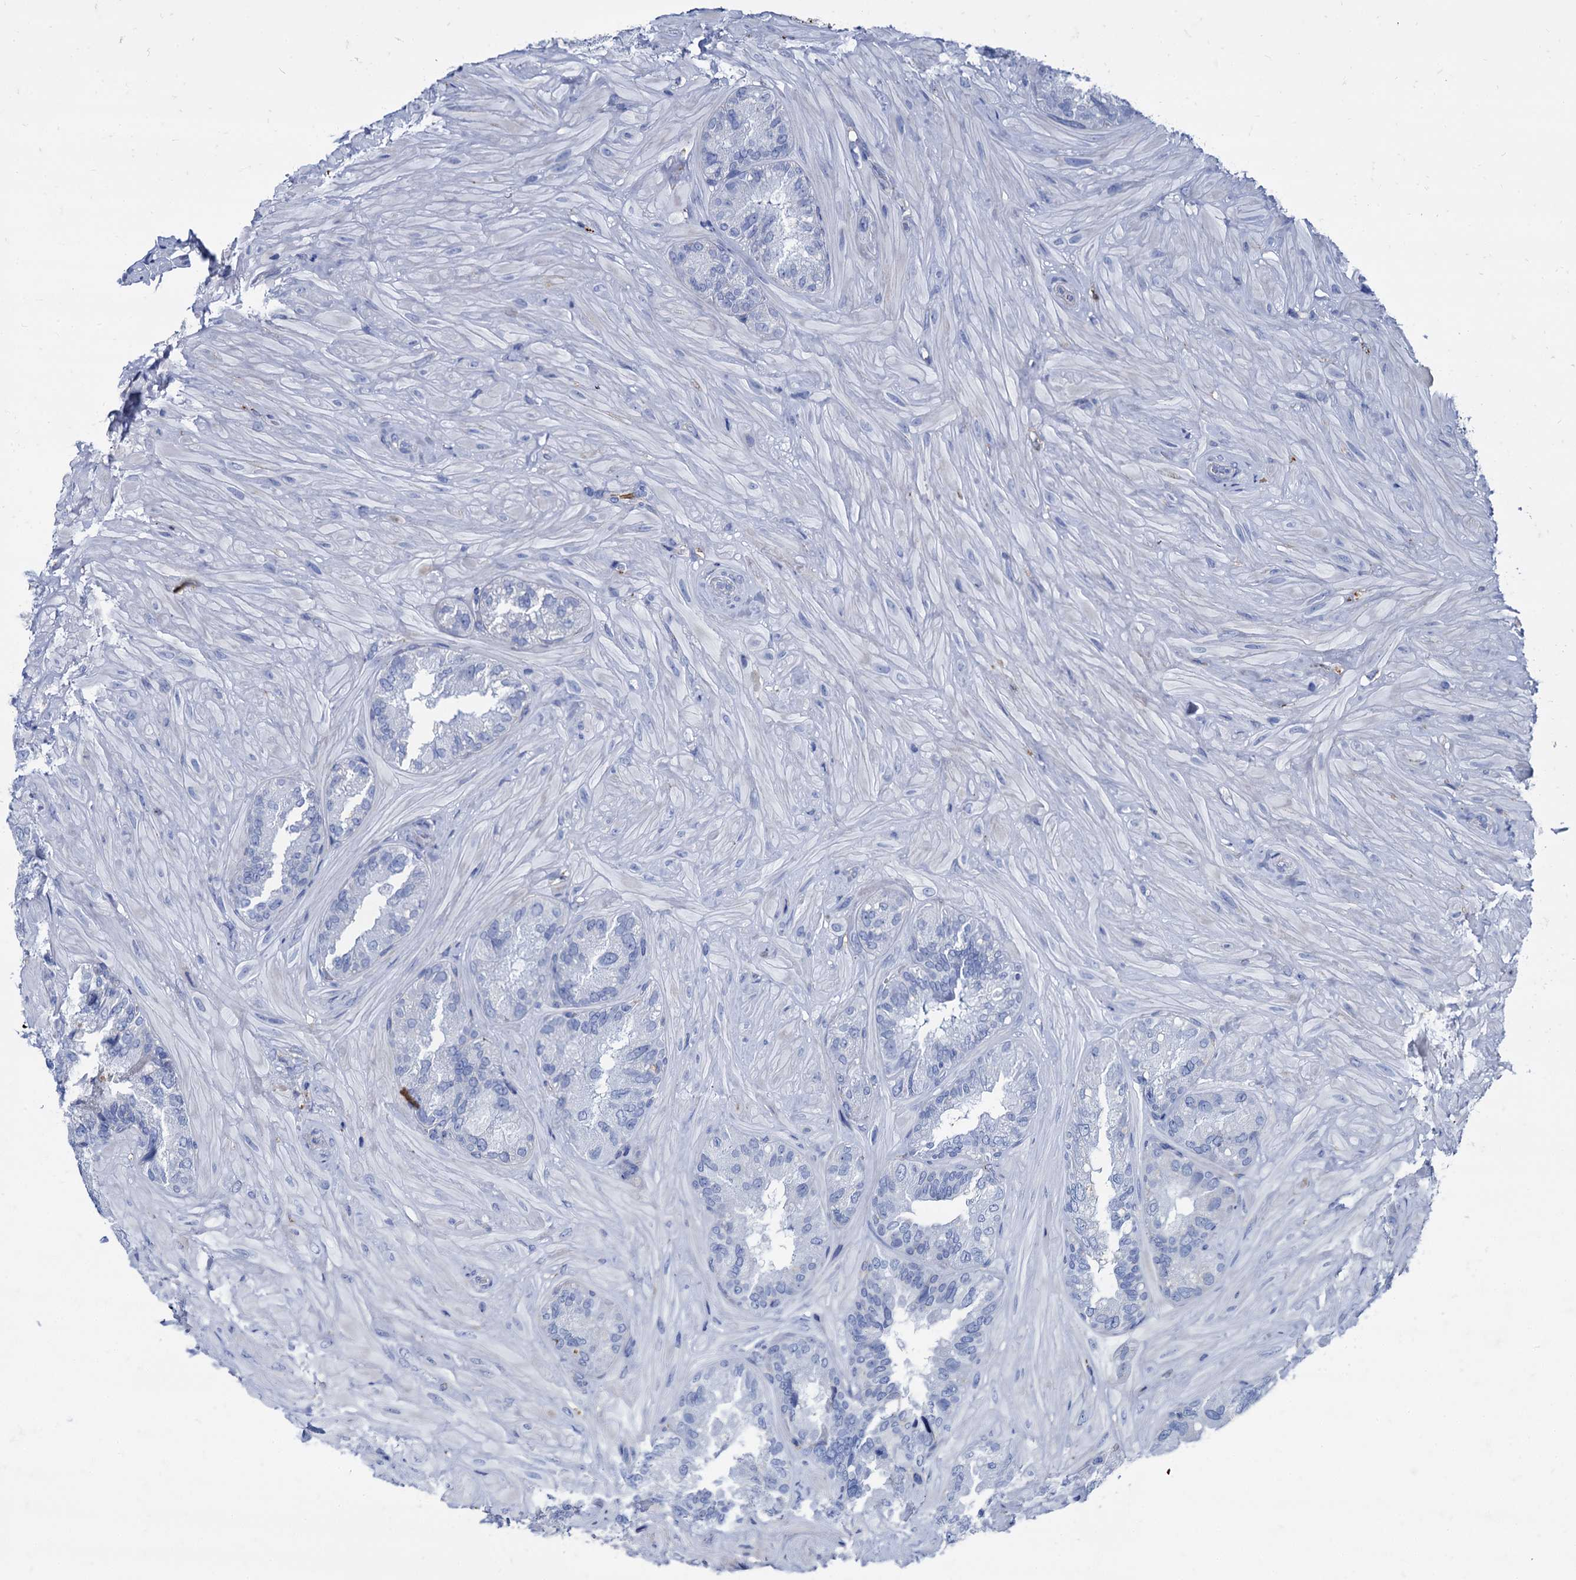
{"staining": {"intensity": "negative", "quantity": "none", "location": "none"}, "tissue": "seminal vesicle", "cell_type": "Glandular cells", "image_type": "normal", "snomed": [{"axis": "morphology", "description": "Normal tissue, NOS"}, {"axis": "topography", "description": "Prostate and seminal vesicle, NOS"}, {"axis": "topography", "description": "Prostate"}, {"axis": "topography", "description": "Seminal veicle"}], "caption": "Image shows no significant protein staining in glandular cells of benign seminal vesicle. Nuclei are stained in blue.", "gene": "APOD", "patient": {"sex": "male", "age": 67}}